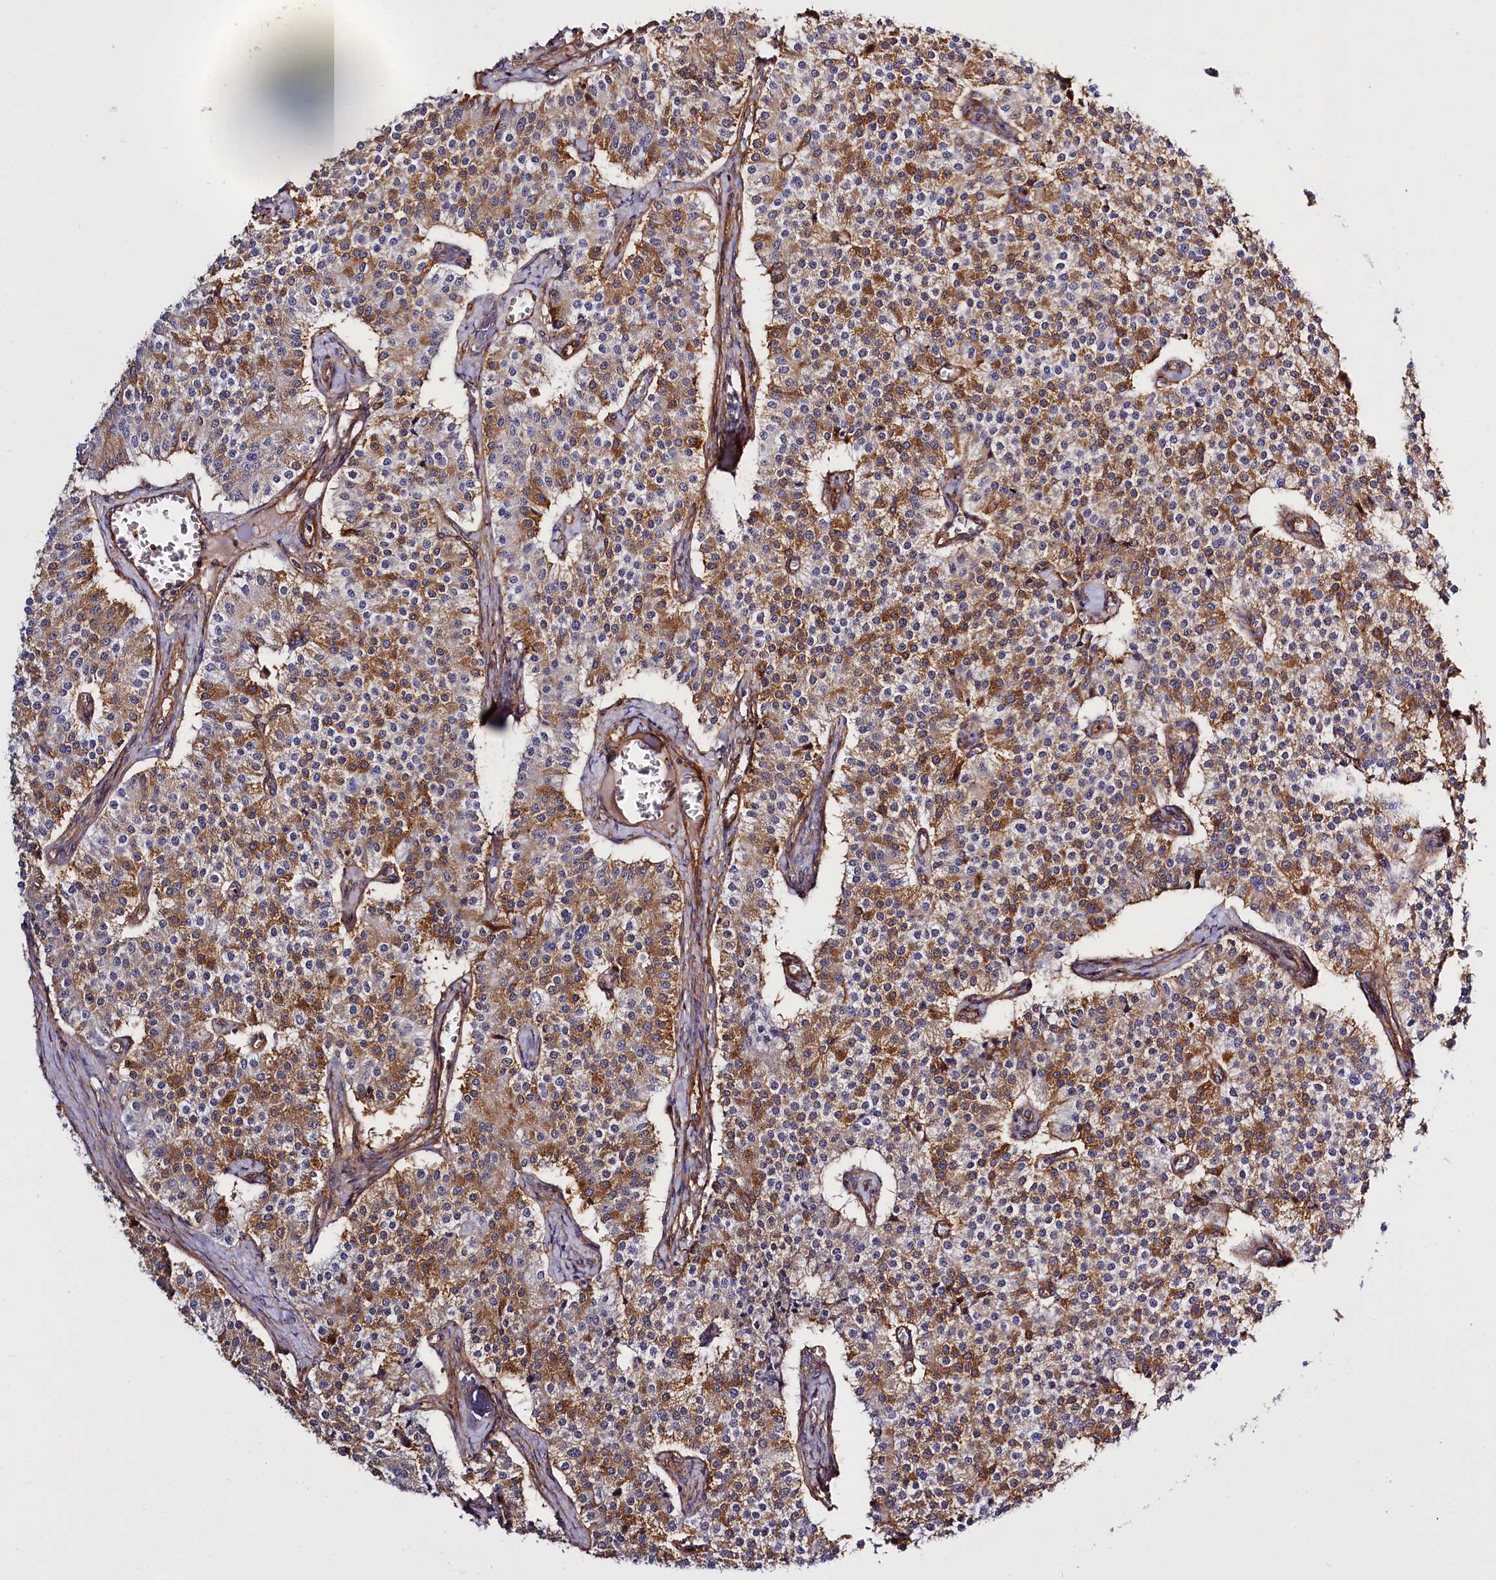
{"staining": {"intensity": "moderate", "quantity": ">75%", "location": "cytoplasmic/membranous"}, "tissue": "carcinoid", "cell_type": "Tumor cells", "image_type": "cancer", "snomed": [{"axis": "morphology", "description": "Carcinoid, malignant, NOS"}, {"axis": "topography", "description": "Colon"}], "caption": "High-magnification brightfield microscopy of malignant carcinoid stained with DAB (brown) and counterstained with hematoxylin (blue). tumor cells exhibit moderate cytoplasmic/membranous staining is present in about>75% of cells. Immunohistochemistry (ihc) stains the protein of interest in brown and the nuclei are stained blue.", "gene": "ANO6", "patient": {"sex": "female", "age": 52}}